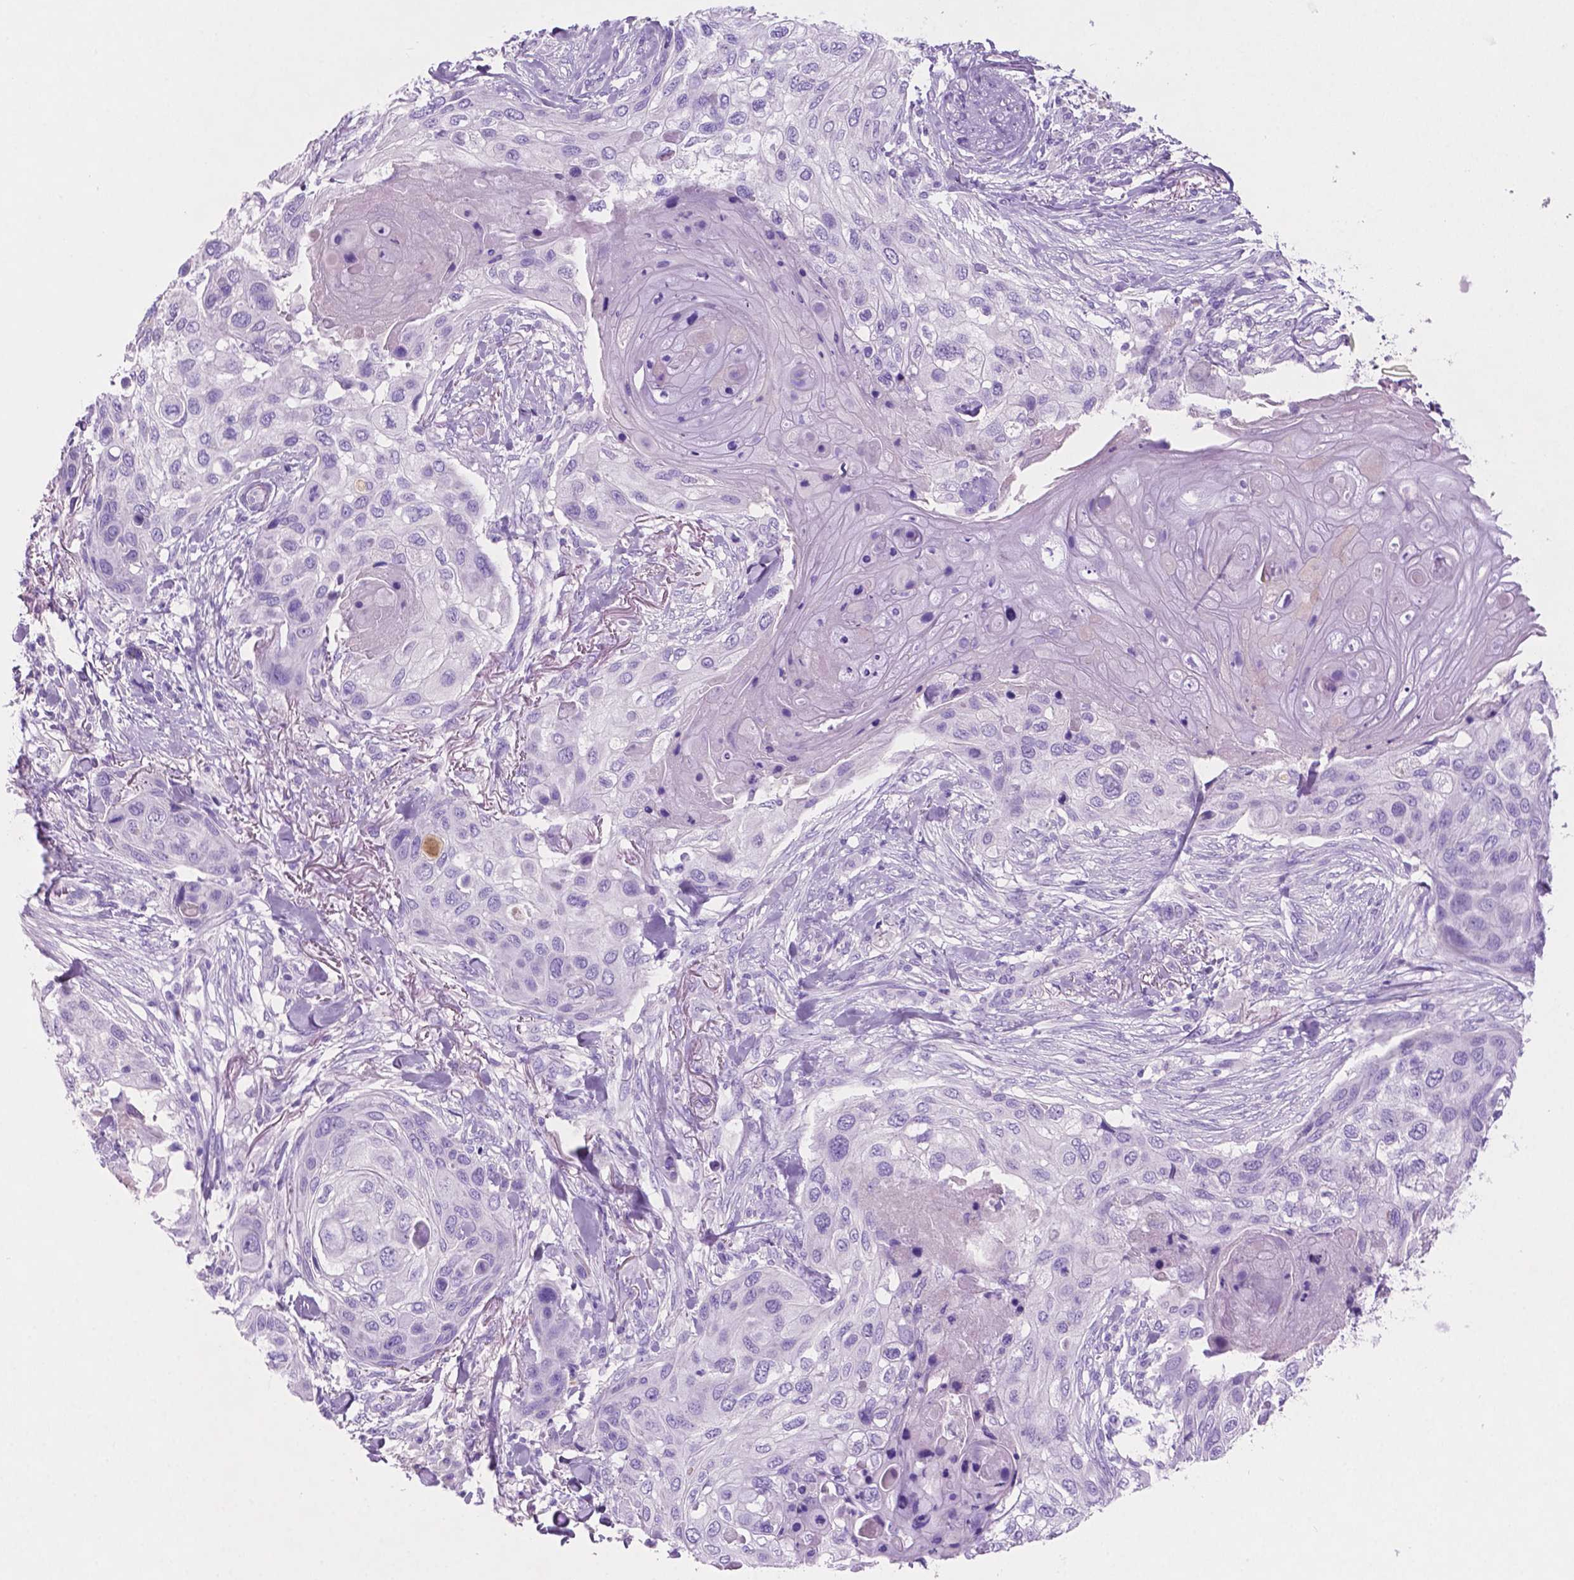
{"staining": {"intensity": "negative", "quantity": "none", "location": "none"}, "tissue": "skin cancer", "cell_type": "Tumor cells", "image_type": "cancer", "snomed": [{"axis": "morphology", "description": "Squamous cell carcinoma, NOS"}, {"axis": "topography", "description": "Skin"}], "caption": "Photomicrograph shows no protein staining in tumor cells of skin squamous cell carcinoma tissue.", "gene": "POU4F1", "patient": {"sex": "female", "age": 87}}